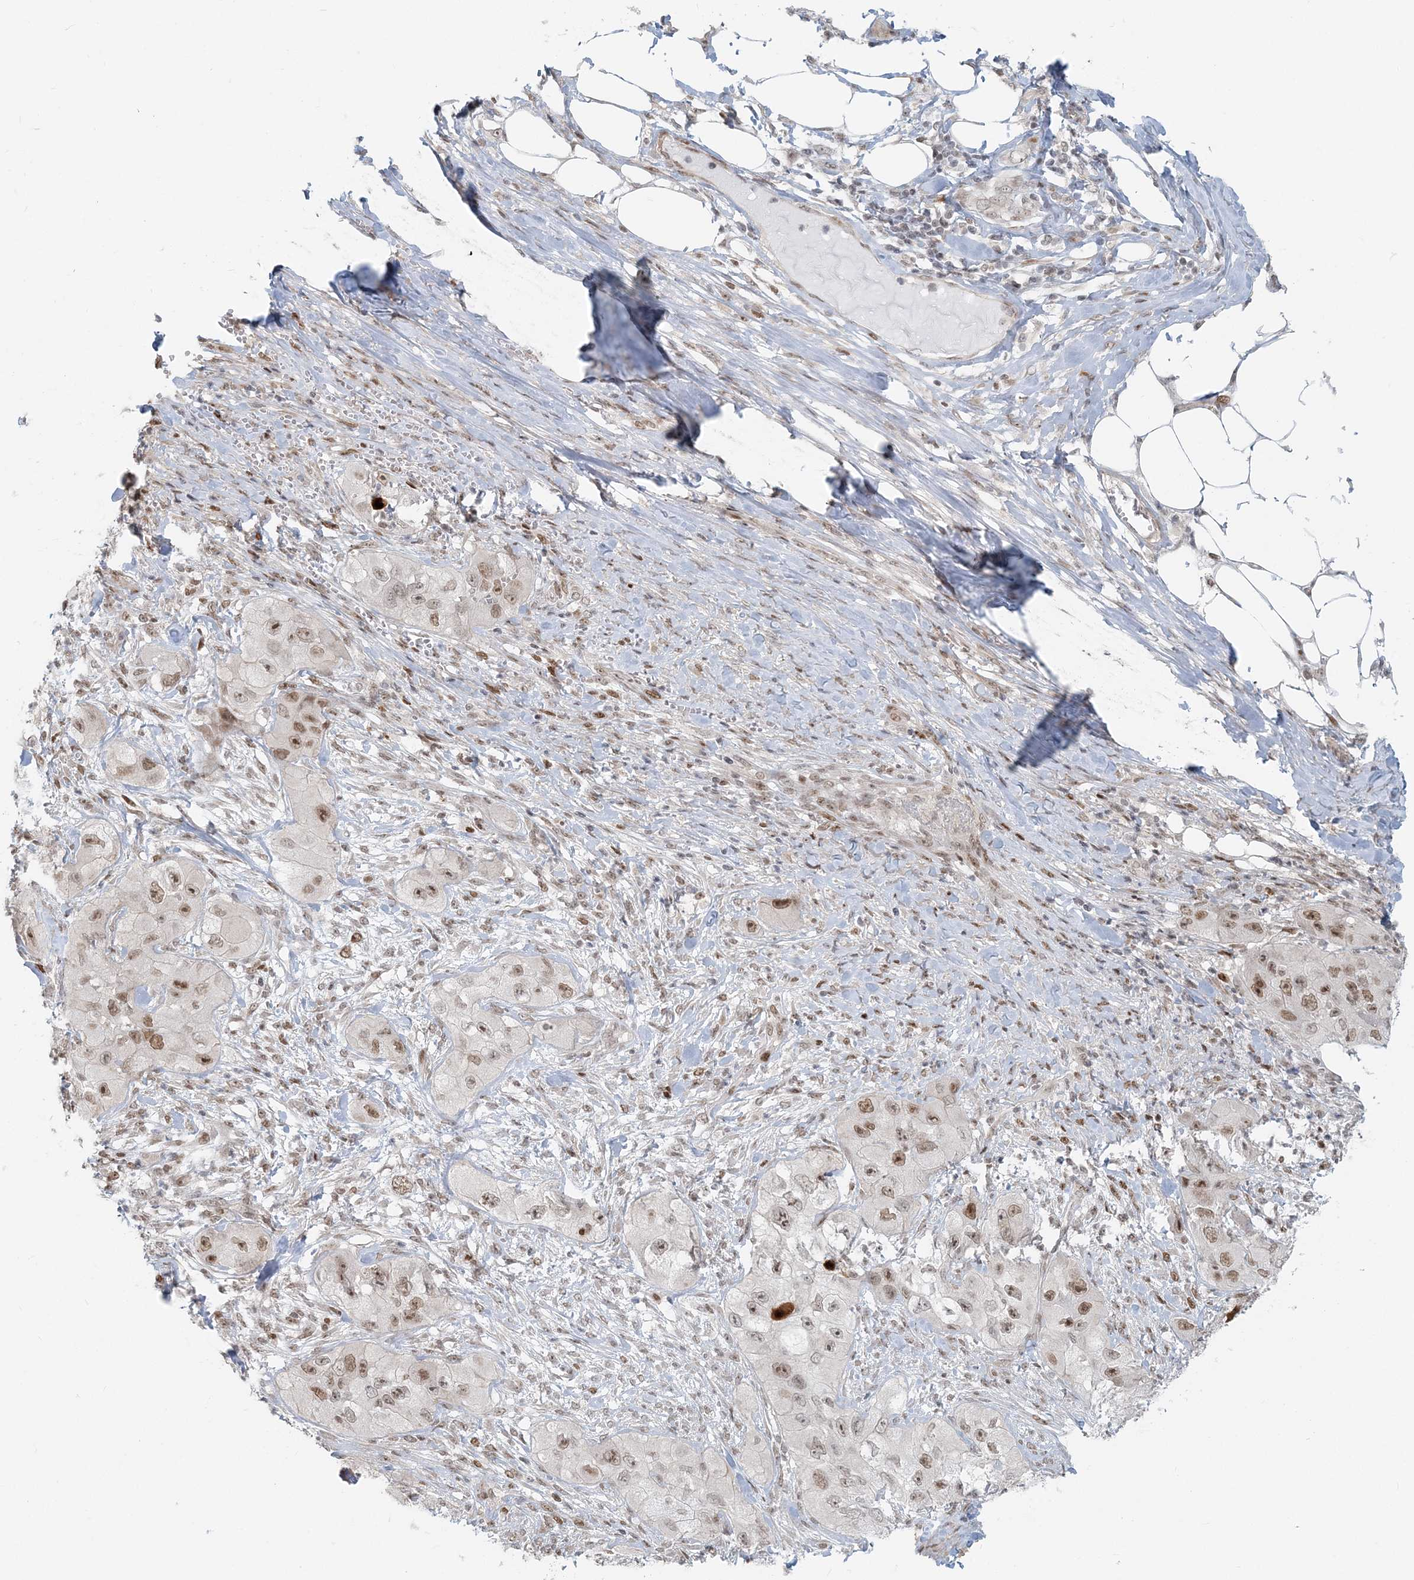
{"staining": {"intensity": "moderate", "quantity": ">75%", "location": "nuclear"}, "tissue": "skin cancer", "cell_type": "Tumor cells", "image_type": "cancer", "snomed": [{"axis": "morphology", "description": "Squamous cell carcinoma, NOS"}, {"axis": "topography", "description": "Skin"}, {"axis": "topography", "description": "Subcutis"}], "caption": "Skin squamous cell carcinoma stained for a protein (brown) reveals moderate nuclear positive positivity in about >75% of tumor cells.", "gene": "BAZ1B", "patient": {"sex": "male", "age": 73}}